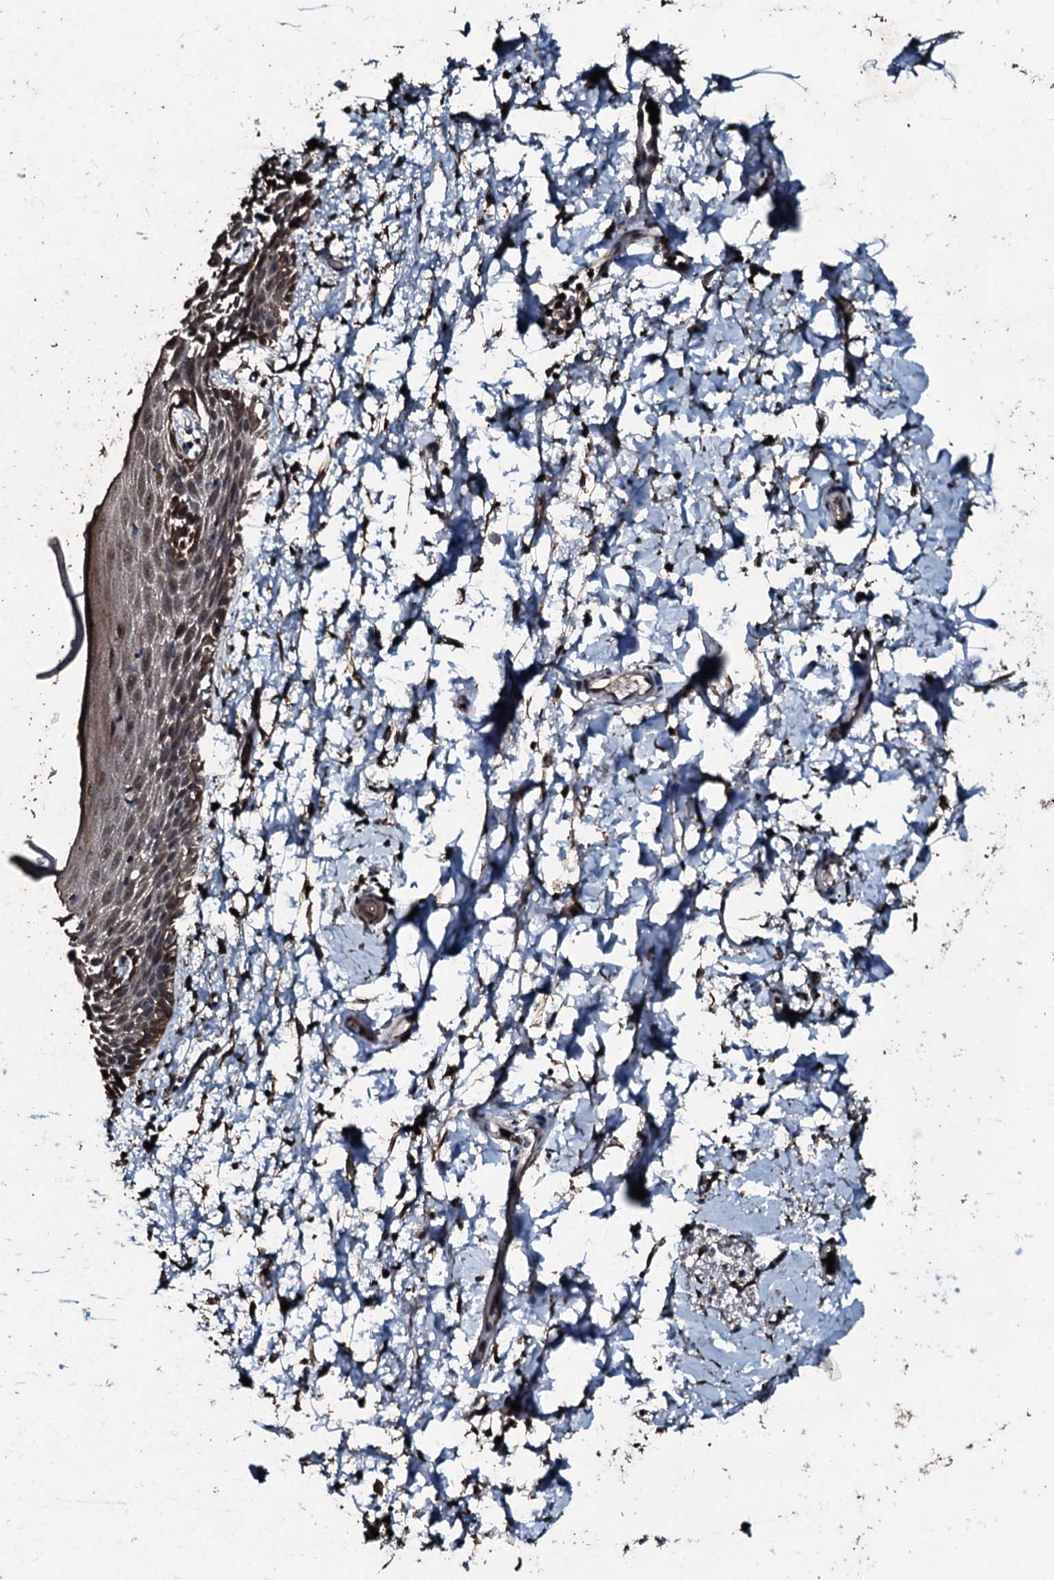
{"staining": {"intensity": "strong", "quantity": "<25%", "location": "cytoplasmic/membranous,nuclear"}, "tissue": "skin", "cell_type": "Epidermal cells", "image_type": "normal", "snomed": [{"axis": "morphology", "description": "Normal tissue, NOS"}, {"axis": "topography", "description": "Vulva"}], "caption": "The image demonstrates immunohistochemical staining of benign skin. There is strong cytoplasmic/membranous,nuclear staining is seen in approximately <25% of epidermal cells.", "gene": "FAAP24", "patient": {"sex": "female", "age": 68}}